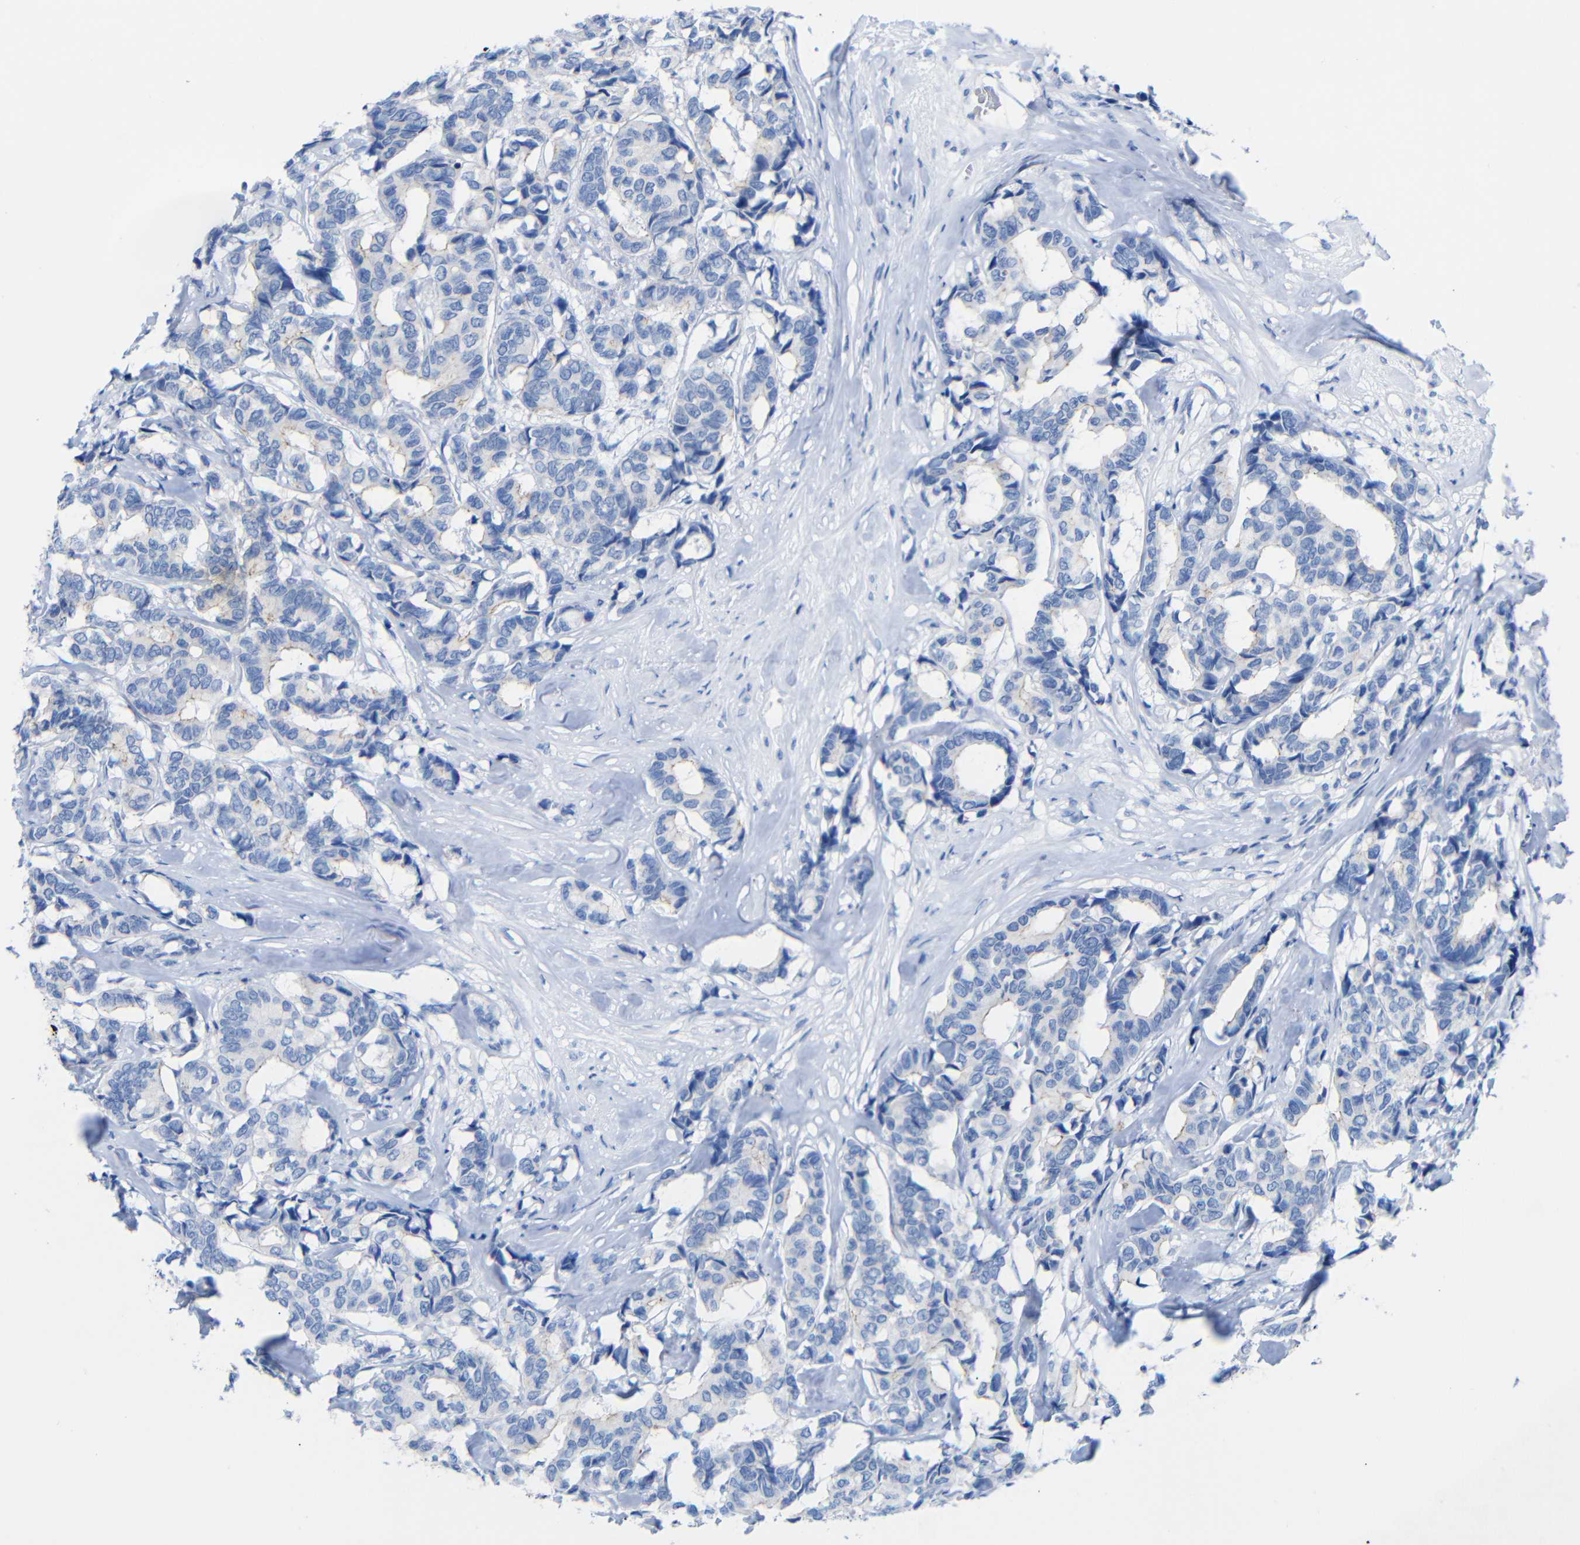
{"staining": {"intensity": "negative", "quantity": "none", "location": "none"}, "tissue": "breast cancer", "cell_type": "Tumor cells", "image_type": "cancer", "snomed": [{"axis": "morphology", "description": "Duct carcinoma"}, {"axis": "topography", "description": "Breast"}], "caption": "Human breast cancer (infiltrating ductal carcinoma) stained for a protein using IHC shows no positivity in tumor cells.", "gene": "CGNL1", "patient": {"sex": "female", "age": 87}}